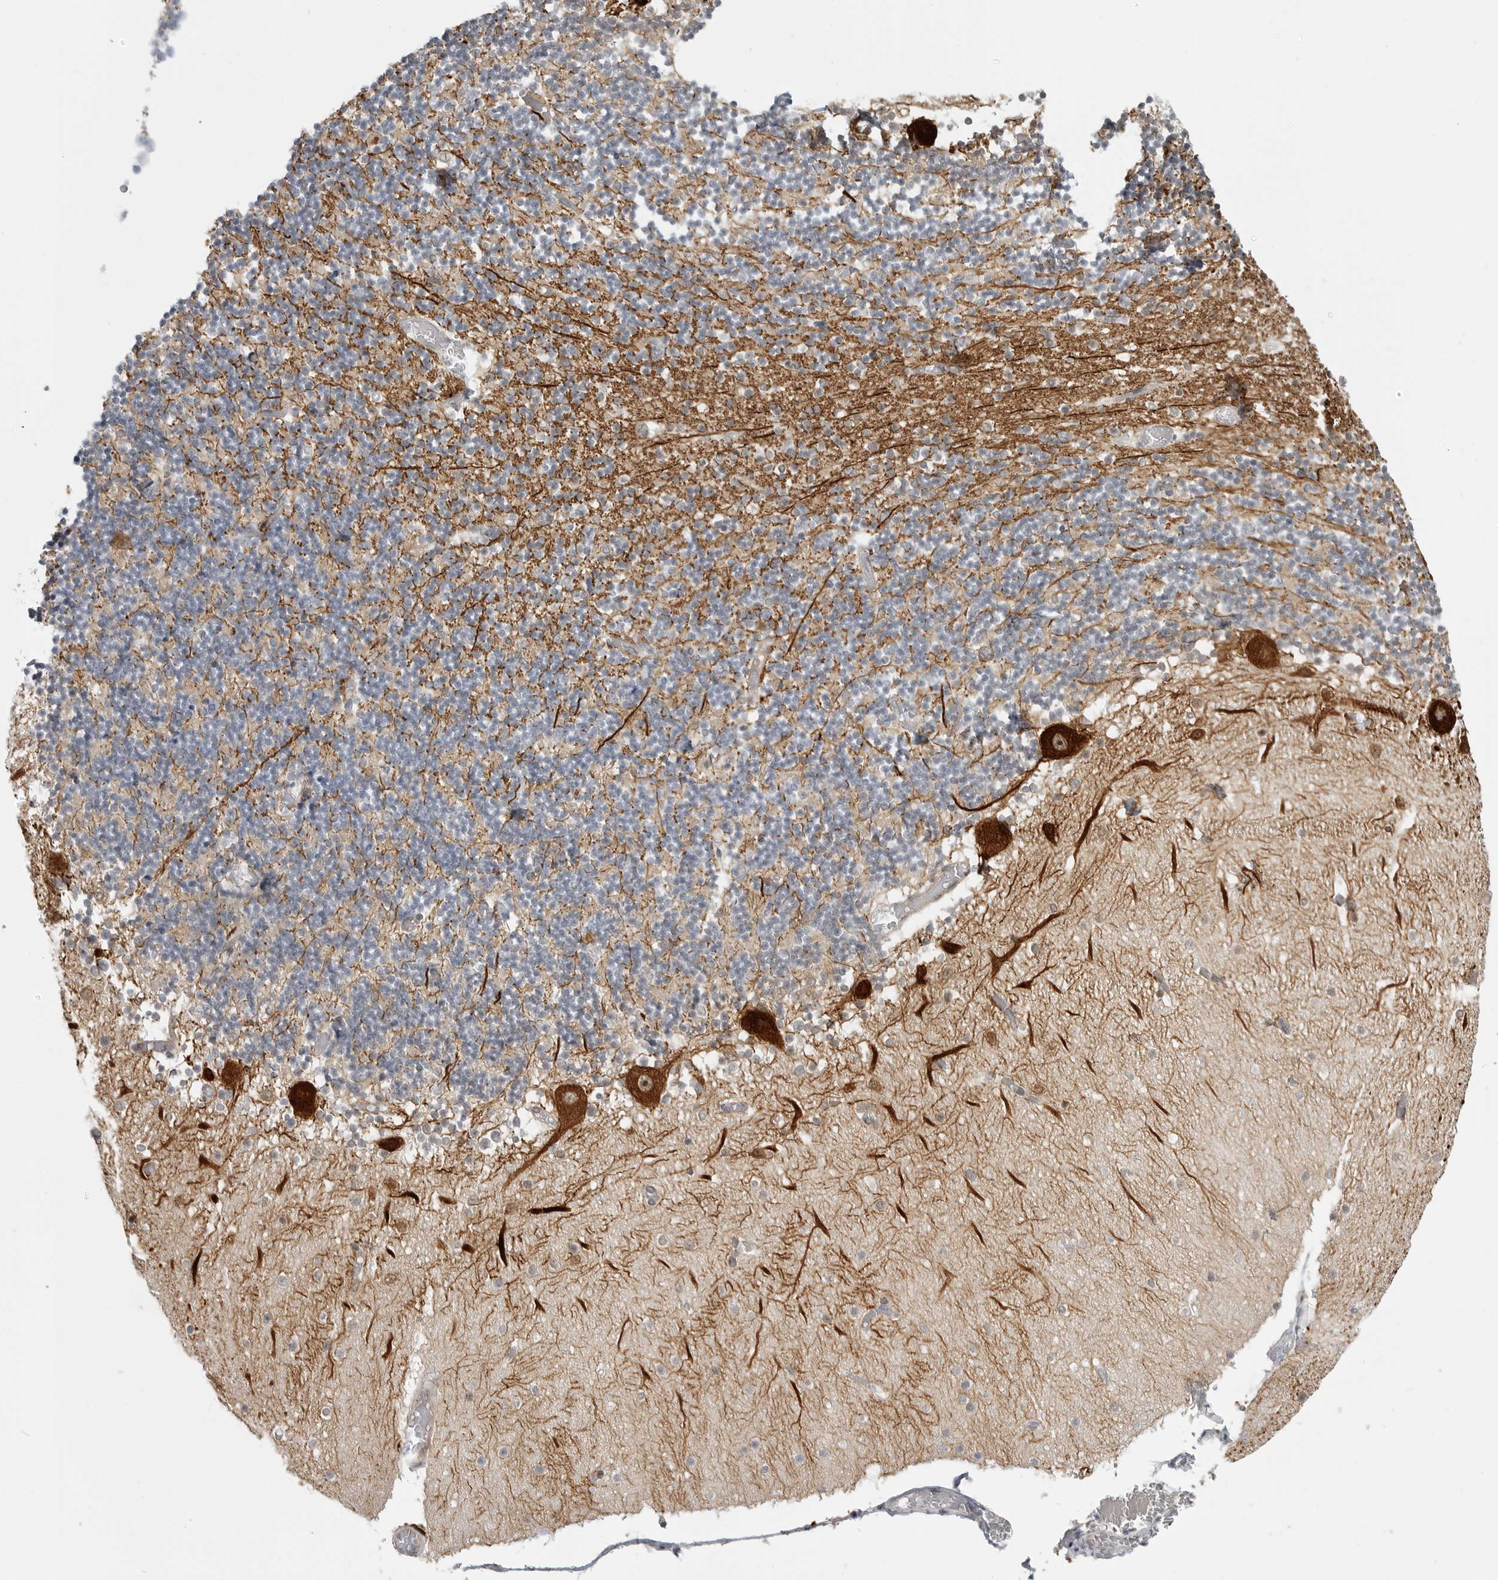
{"staining": {"intensity": "weak", "quantity": "25%-75%", "location": "cytoplasmic/membranous"}, "tissue": "cerebellum", "cell_type": "Cells in granular layer", "image_type": "normal", "snomed": [{"axis": "morphology", "description": "Normal tissue, NOS"}, {"axis": "topography", "description": "Cerebellum"}], "caption": "The image exhibits staining of normal cerebellum, revealing weak cytoplasmic/membranous protein expression (brown color) within cells in granular layer.", "gene": "CEP295NL", "patient": {"sex": "female", "age": 28}}